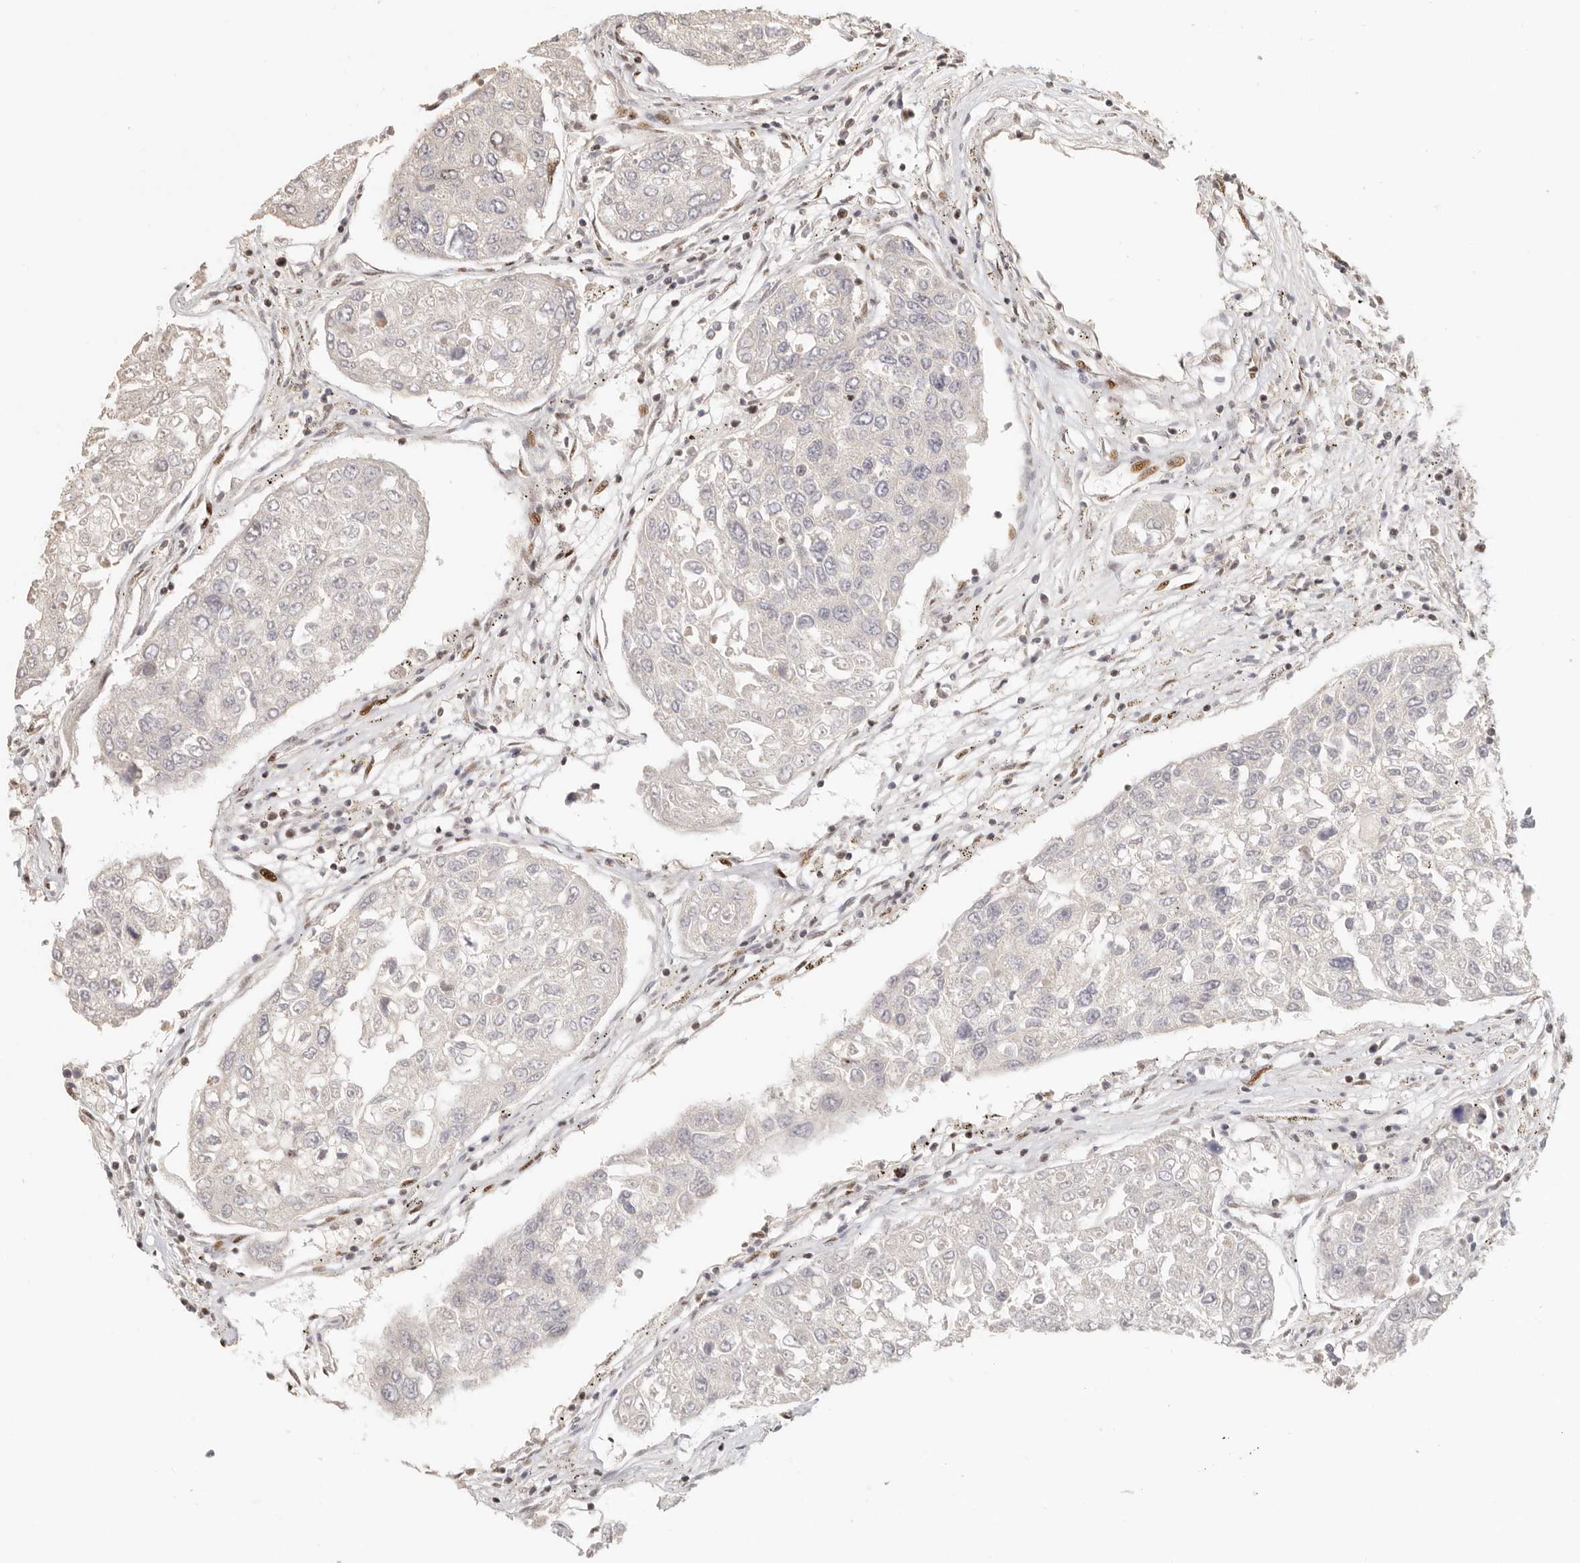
{"staining": {"intensity": "weak", "quantity": "25%-75%", "location": "nuclear"}, "tissue": "urothelial cancer", "cell_type": "Tumor cells", "image_type": "cancer", "snomed": [{"axis": "morphology", "description": "Urothelial carcinoma, High grade"}, {"axis": "topography", "description": "Lymph node"}, {"axis": "topography", "description": "Urinary bladder"}], "caption": "Brown immunohistochemical staining in human urothelial cancer displays weak nuclear expression in approximately 25%-75% of tumor cells.", "gene": "GPBP1L1", "patient": {"sex": "male", "age": 51}}